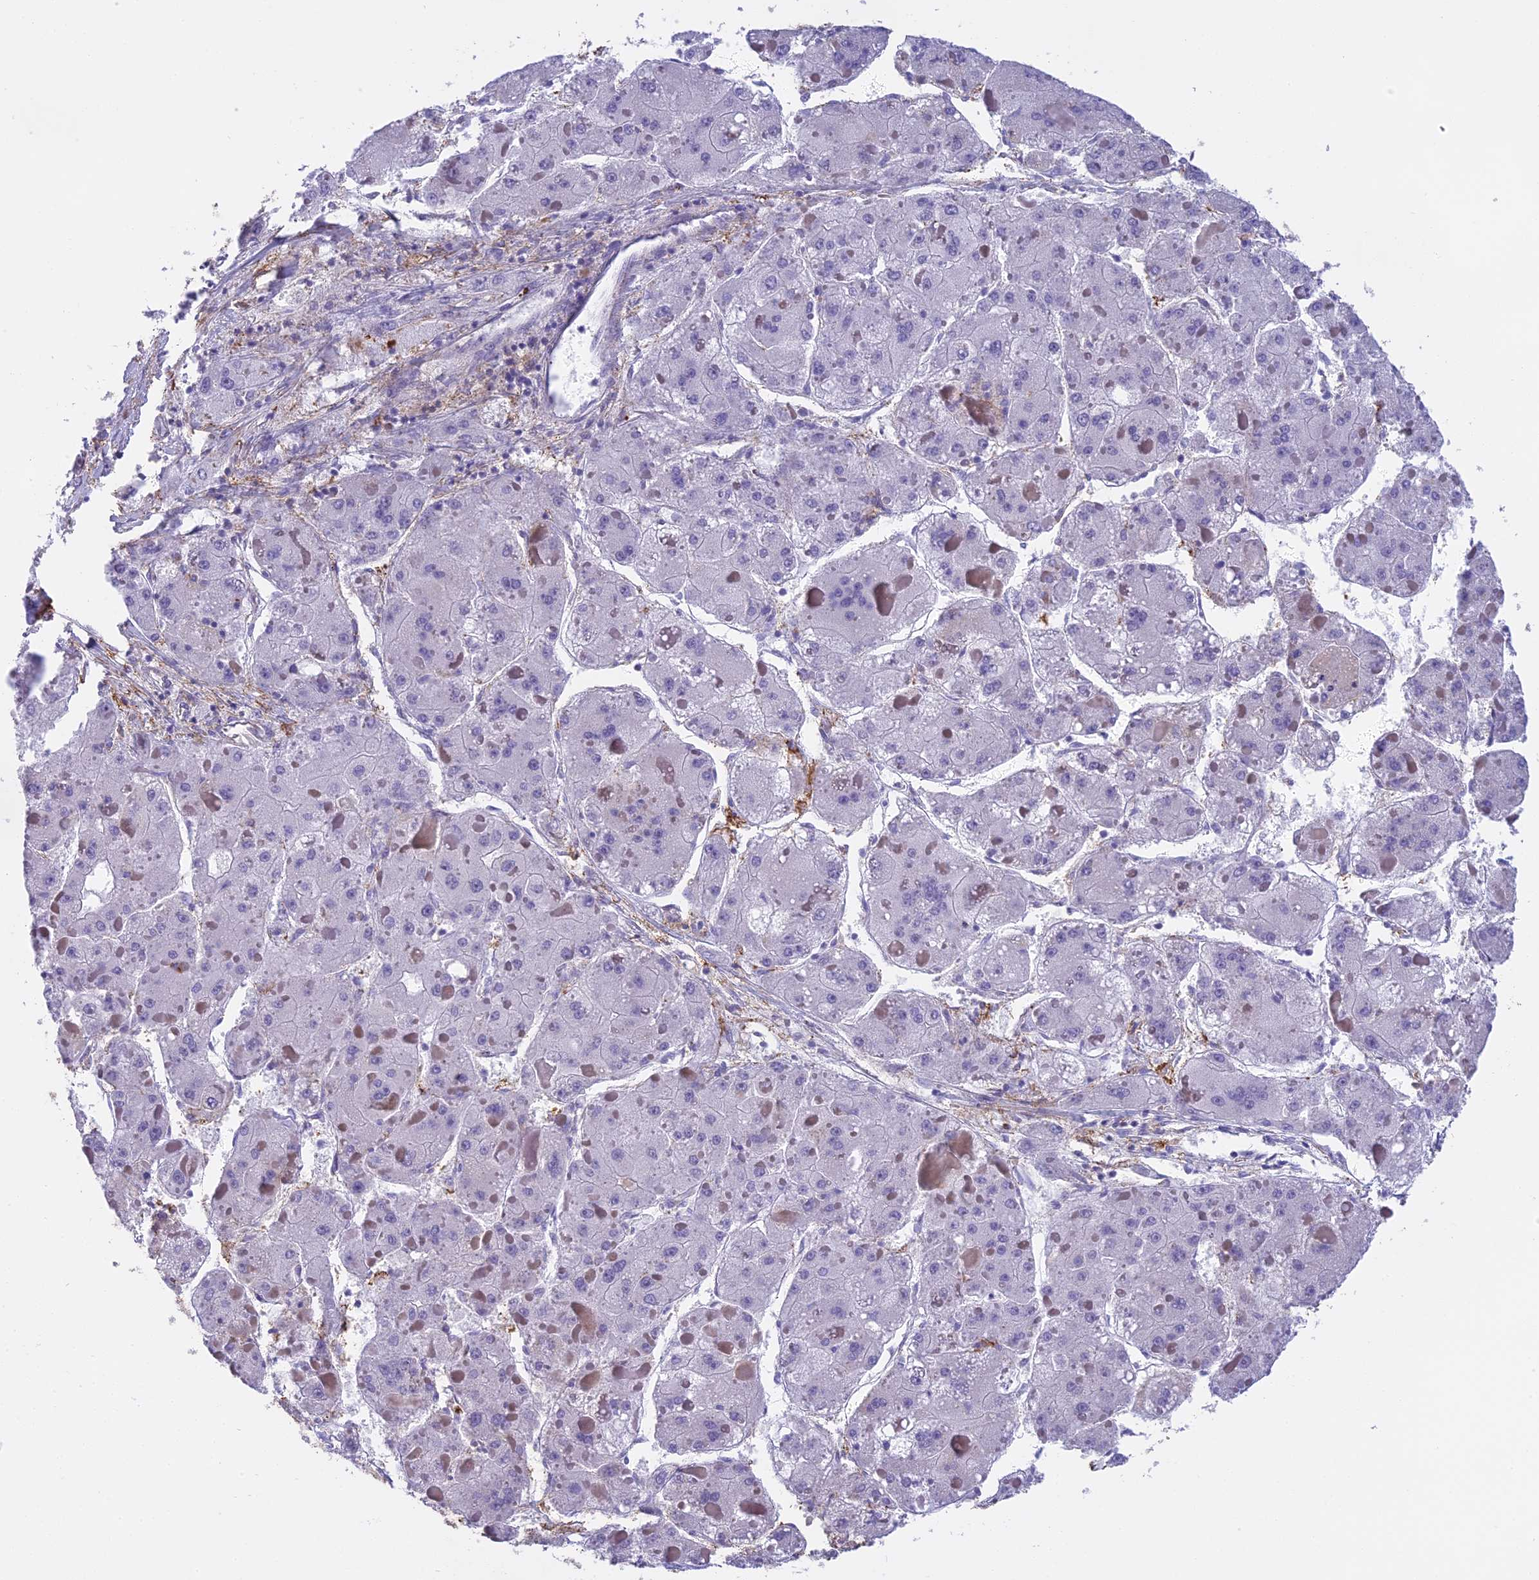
{"staining": {"intensity": "negative", "quantity": "none", "location": "none"}, "tissue": "liver cancer", "cell_type": "Tumor cells", "image_type": "cancer", "snomed": [{"axis": "morphology", "description": "Carcinoma, Hepatocellular, NOS"}, {"axis": "topography", "description": "Liver"}], "caption": "Liver cancer (hepatocellular carcinoma) stained for a protein using immunohistochemistry (IHC) exhibits no staining tumor cells.", "gene": "TMEM255B", "patient": {"sex": "female", "age": 73}}